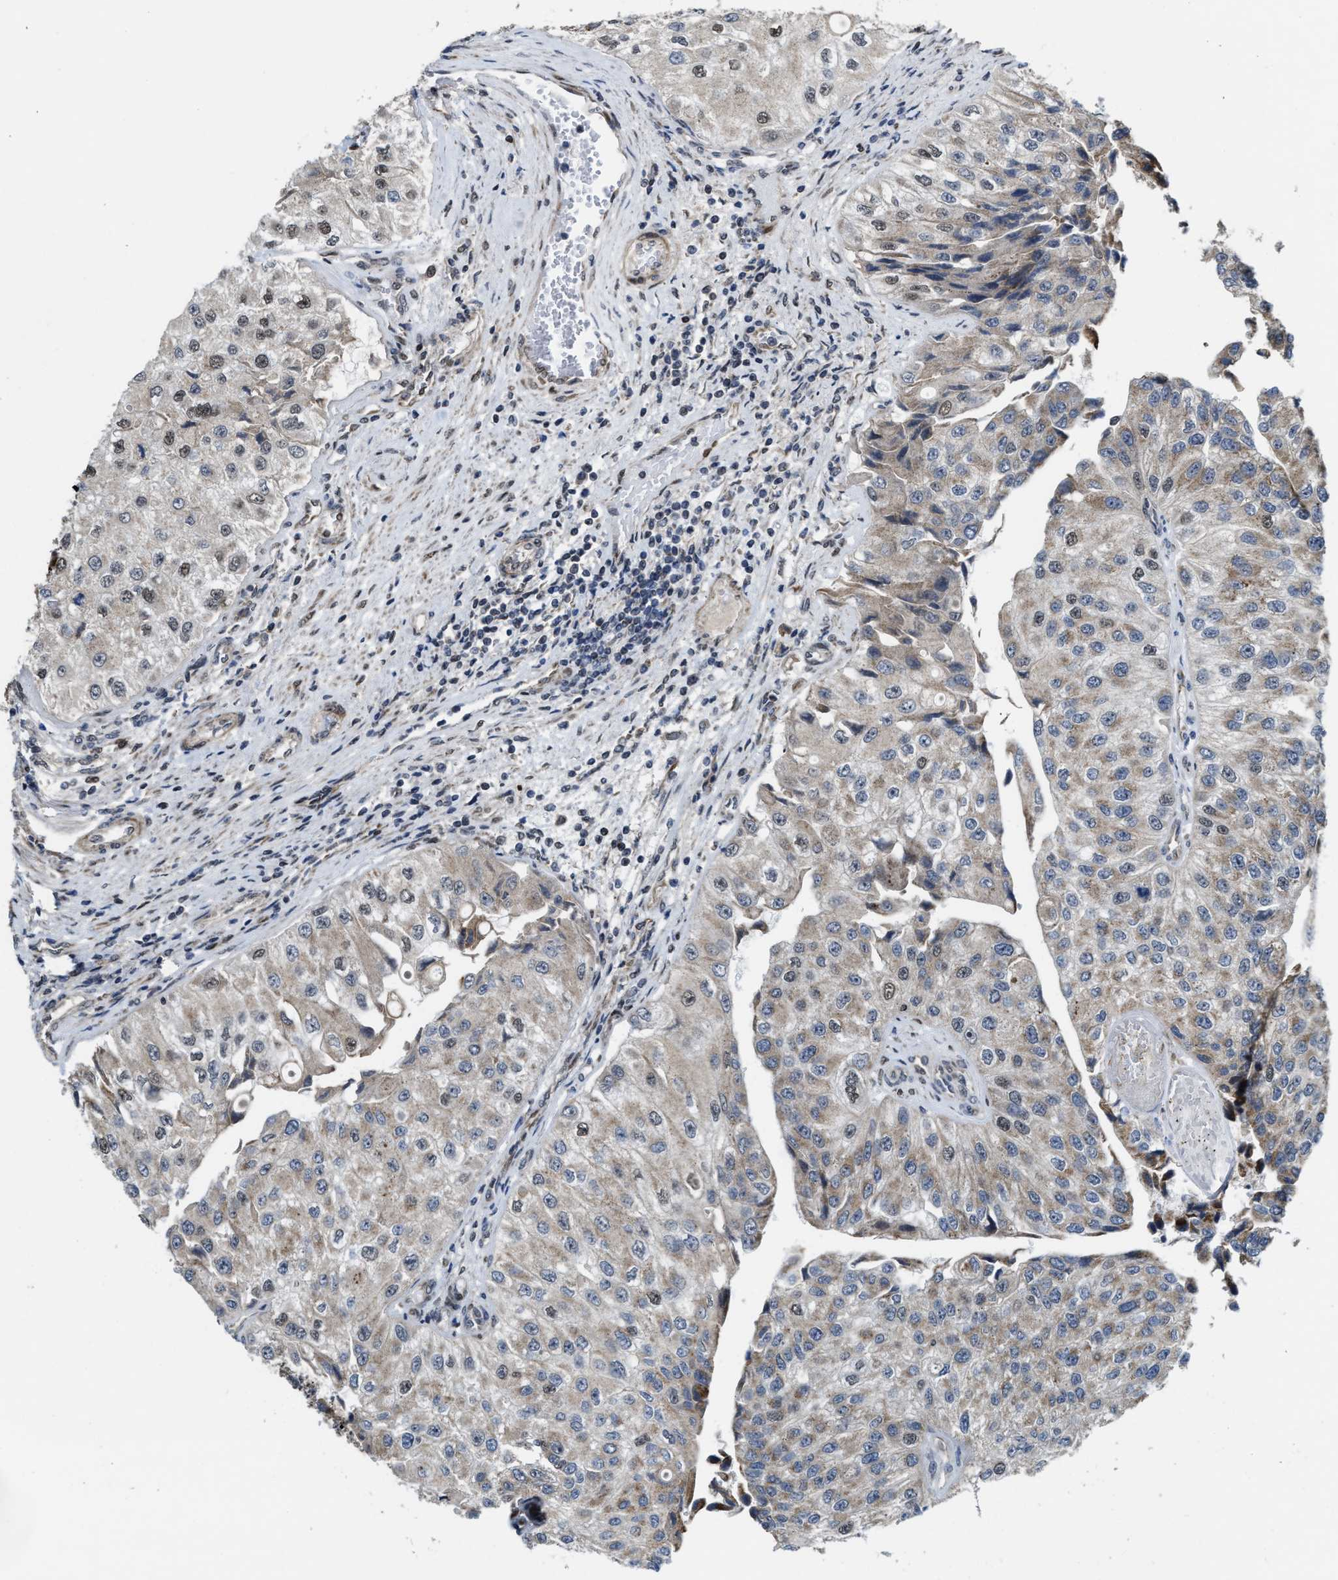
{"staining": {"intensity": "weak", "quantity": "<25%", "location": "cytoplasmic/membranous,nuclear"}, "tissue": "urothelial cancer", "cell_type": "Tumor cells", "image_type": "cancer", "snomed": [{"axis": "morphology", "description": "Urothelial carcinoma, High grade"}, {"axis": "topography", "description": "Kidney"}, {"axis": "topography", "description": "Urinary bladder"}], "caption": "Micrograph shows no significant protein positivity in tumor cells of urothelial cancer.", "gene": "ZNF250", "patient": {"sex": "male", "age": 77}}